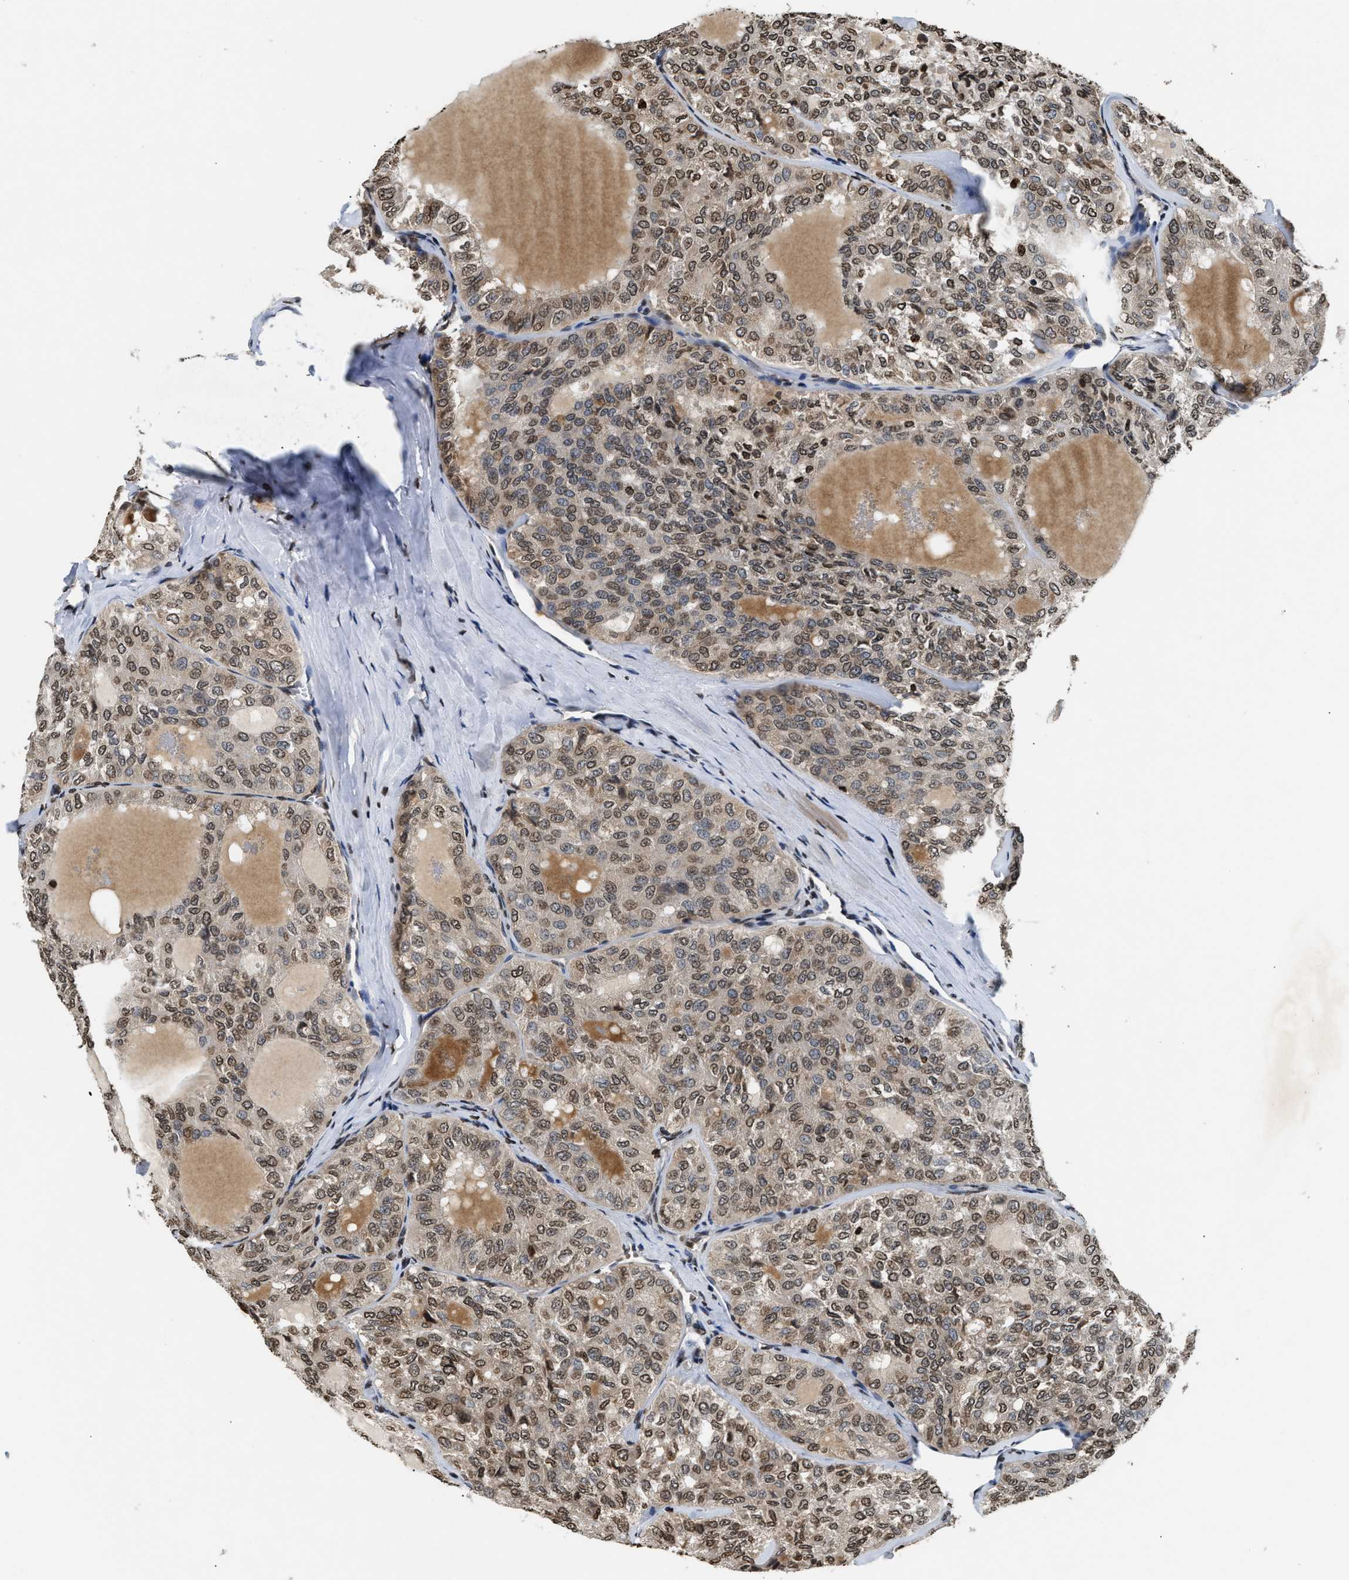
{"staining": {"intensity": "weak", "quantity": ">75%", "location": "cytoplasmic/membranous,nuclear"}, "tissue": "thyroid cancer", "cell_type": "Tumor cells", "image_type": "cancer", "snomed": [{"axis": "morphology", "description": "Follicular adenoma carcinoma, NOS"}, {"axis": "topography", "description": "Thyroid gland"}], "caption": "There is low levels of weak cytoplasmic/membranous and nuclear positivity in tumor cells of follicular adenoma carcinoma (thyroid), as demonstrated by immunohistochemical staining (brown color).", "gene": "DNASE1L3", "patient": {"sex": "male", "age": 75}}